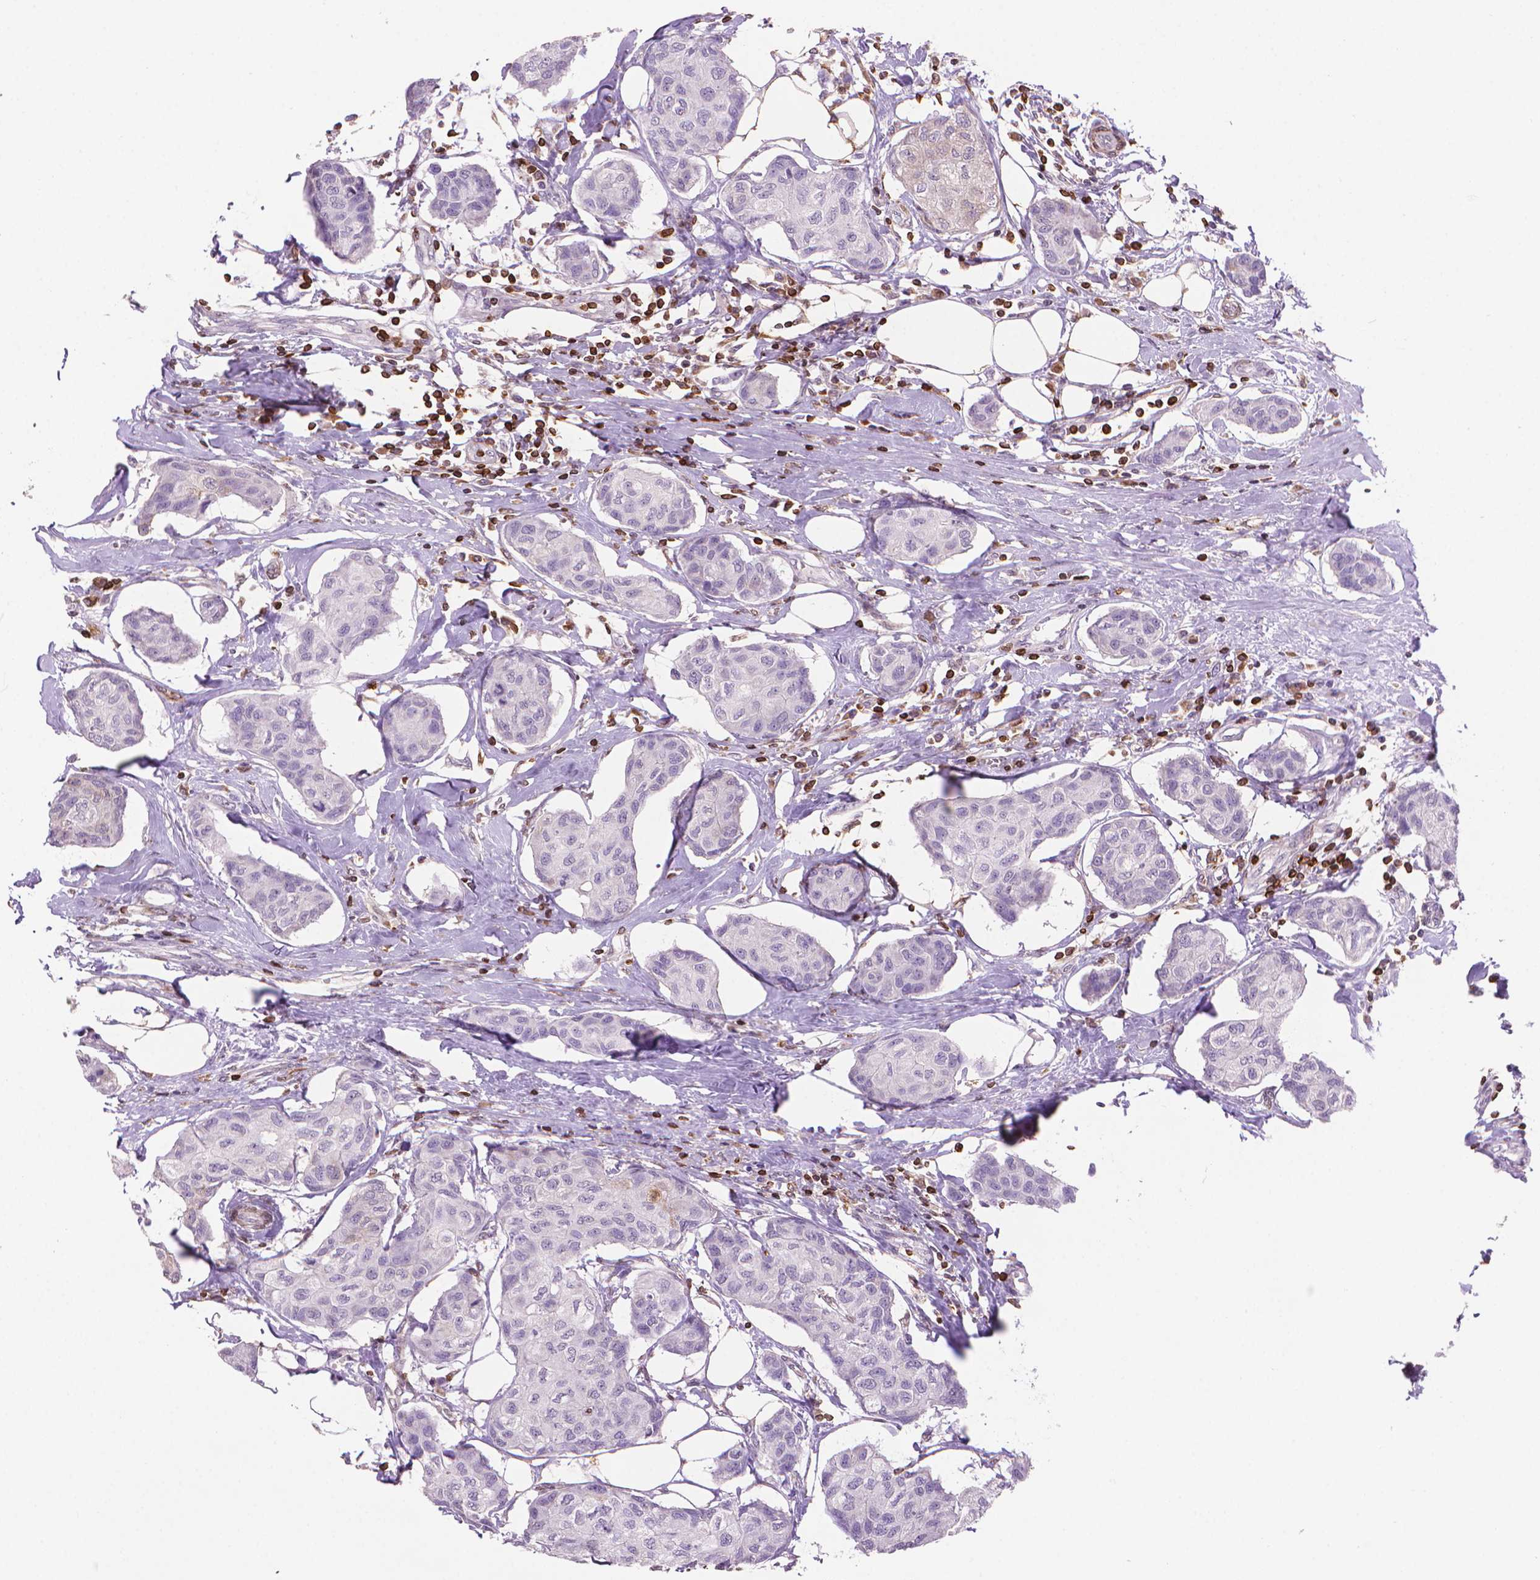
{"staining": {"intensity": "negative", "quantity": "none", "location": "none"}, "tissue": "breast cancer", "cell_type": "Tumor cells", "image_type": "cancer", "snomed": [{"axis": "morphology", "description": "Duct carcinoma"}, {"axis": "topography", "description": "Breast"}], "caption": "Tumor cells are negative for brown protein staining in breast cancer (intraductal carcinoma).", "gene": "BCL2", "patient": {"sex": "female", "age": 80}}